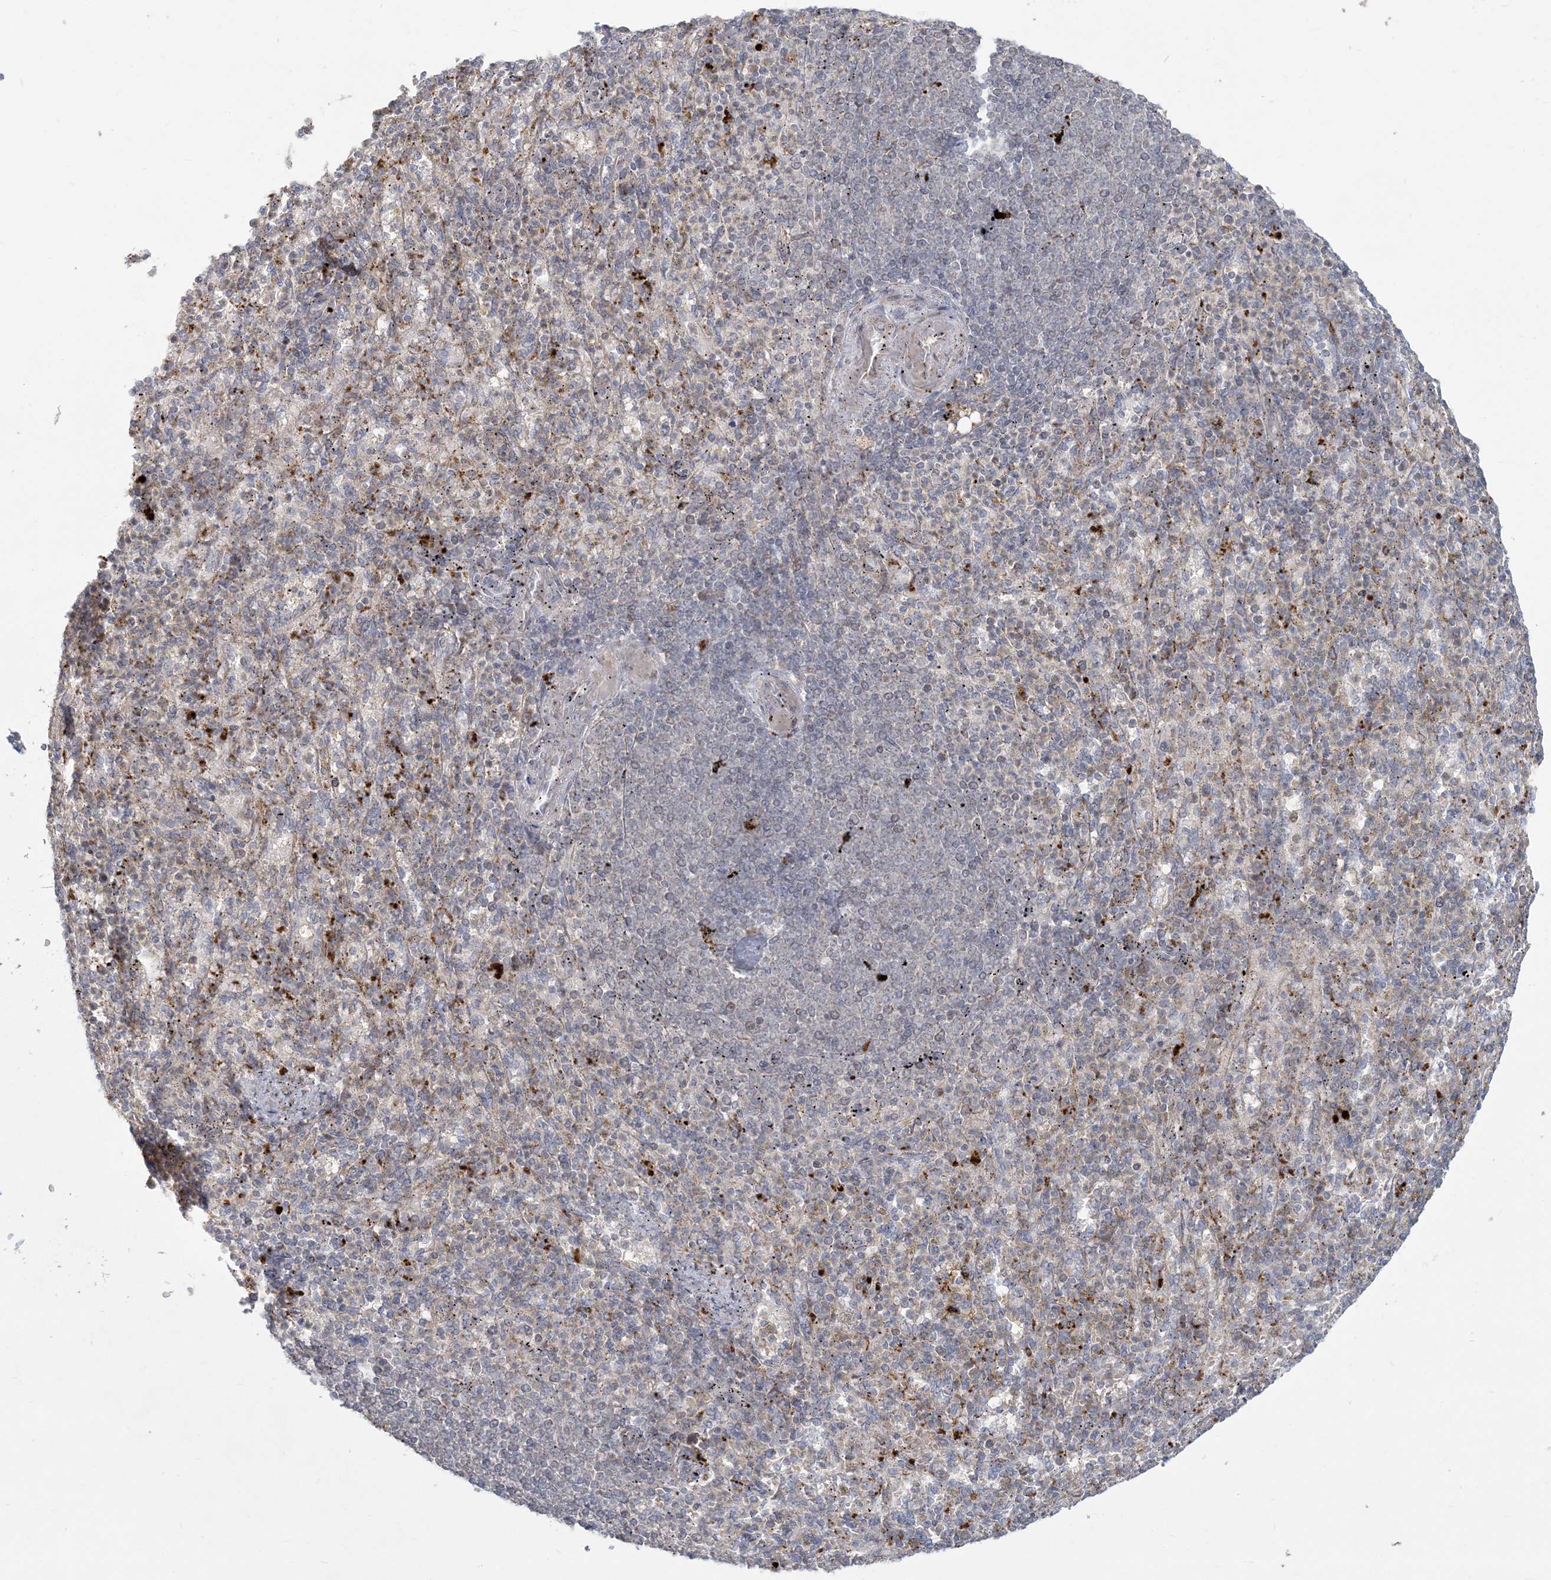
{"staining": {"intensity": "weak", "quantity": "<25%", "location": "cytoplasmic/membranous"}, "tissue": "spleen", "cell_type": "Cells in red pulp", "image_type": "normal", "snomed": [{"axis": "morphology", "description": "Normal tissue, NOS"}, {"axis": "topography", "description": "Spleen"}], "caption": "This is an immunohistochemistry micrograph of benign spleen. There is no positivity in cells in red pulp.", "gene": "MCAT", "patient": {"sex": "female", "age": 74}}